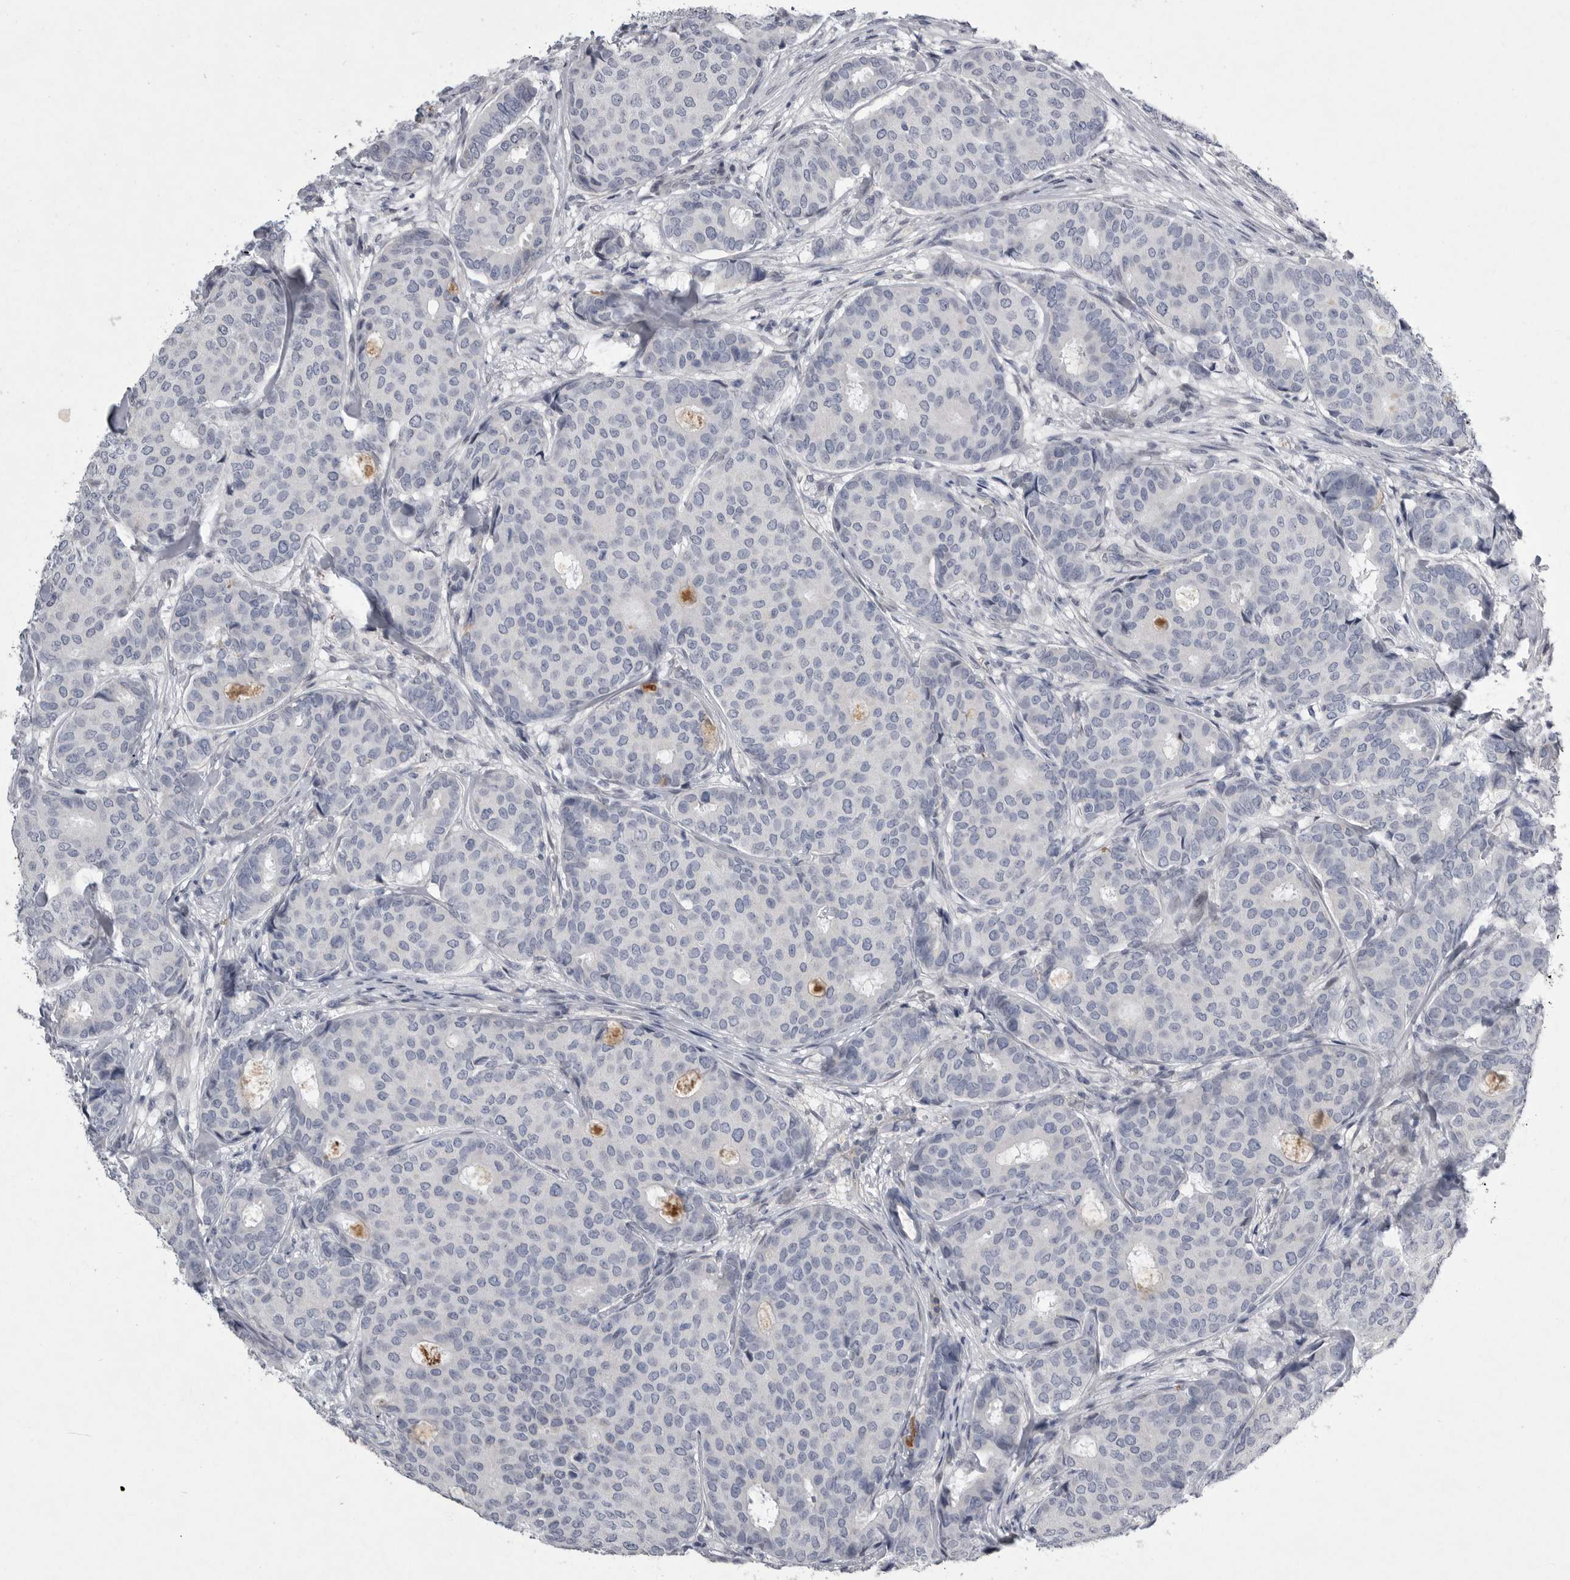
{"staining": {"intensity": "negative", "quantity": "none", "location": "none"}, "tissue": "breast cancer", "cell_type": "Tumor cells", "image_type": "cancer", "snomed": [{"axis": "morphology", "description": "Duct carcinoma"}, {"axis": "topography", "description": "Breast"}], "caption": "Tumor cells show no significant expression in breast infiltrating ductal carcinoma. The staining was performed using DAB to visualize the protein expression in brown, while the nuclei were stained in blue with hematoxylin (Magnification: 20x).", "gene": "CRP", "patient": {"sex": "female", "age": 75}}